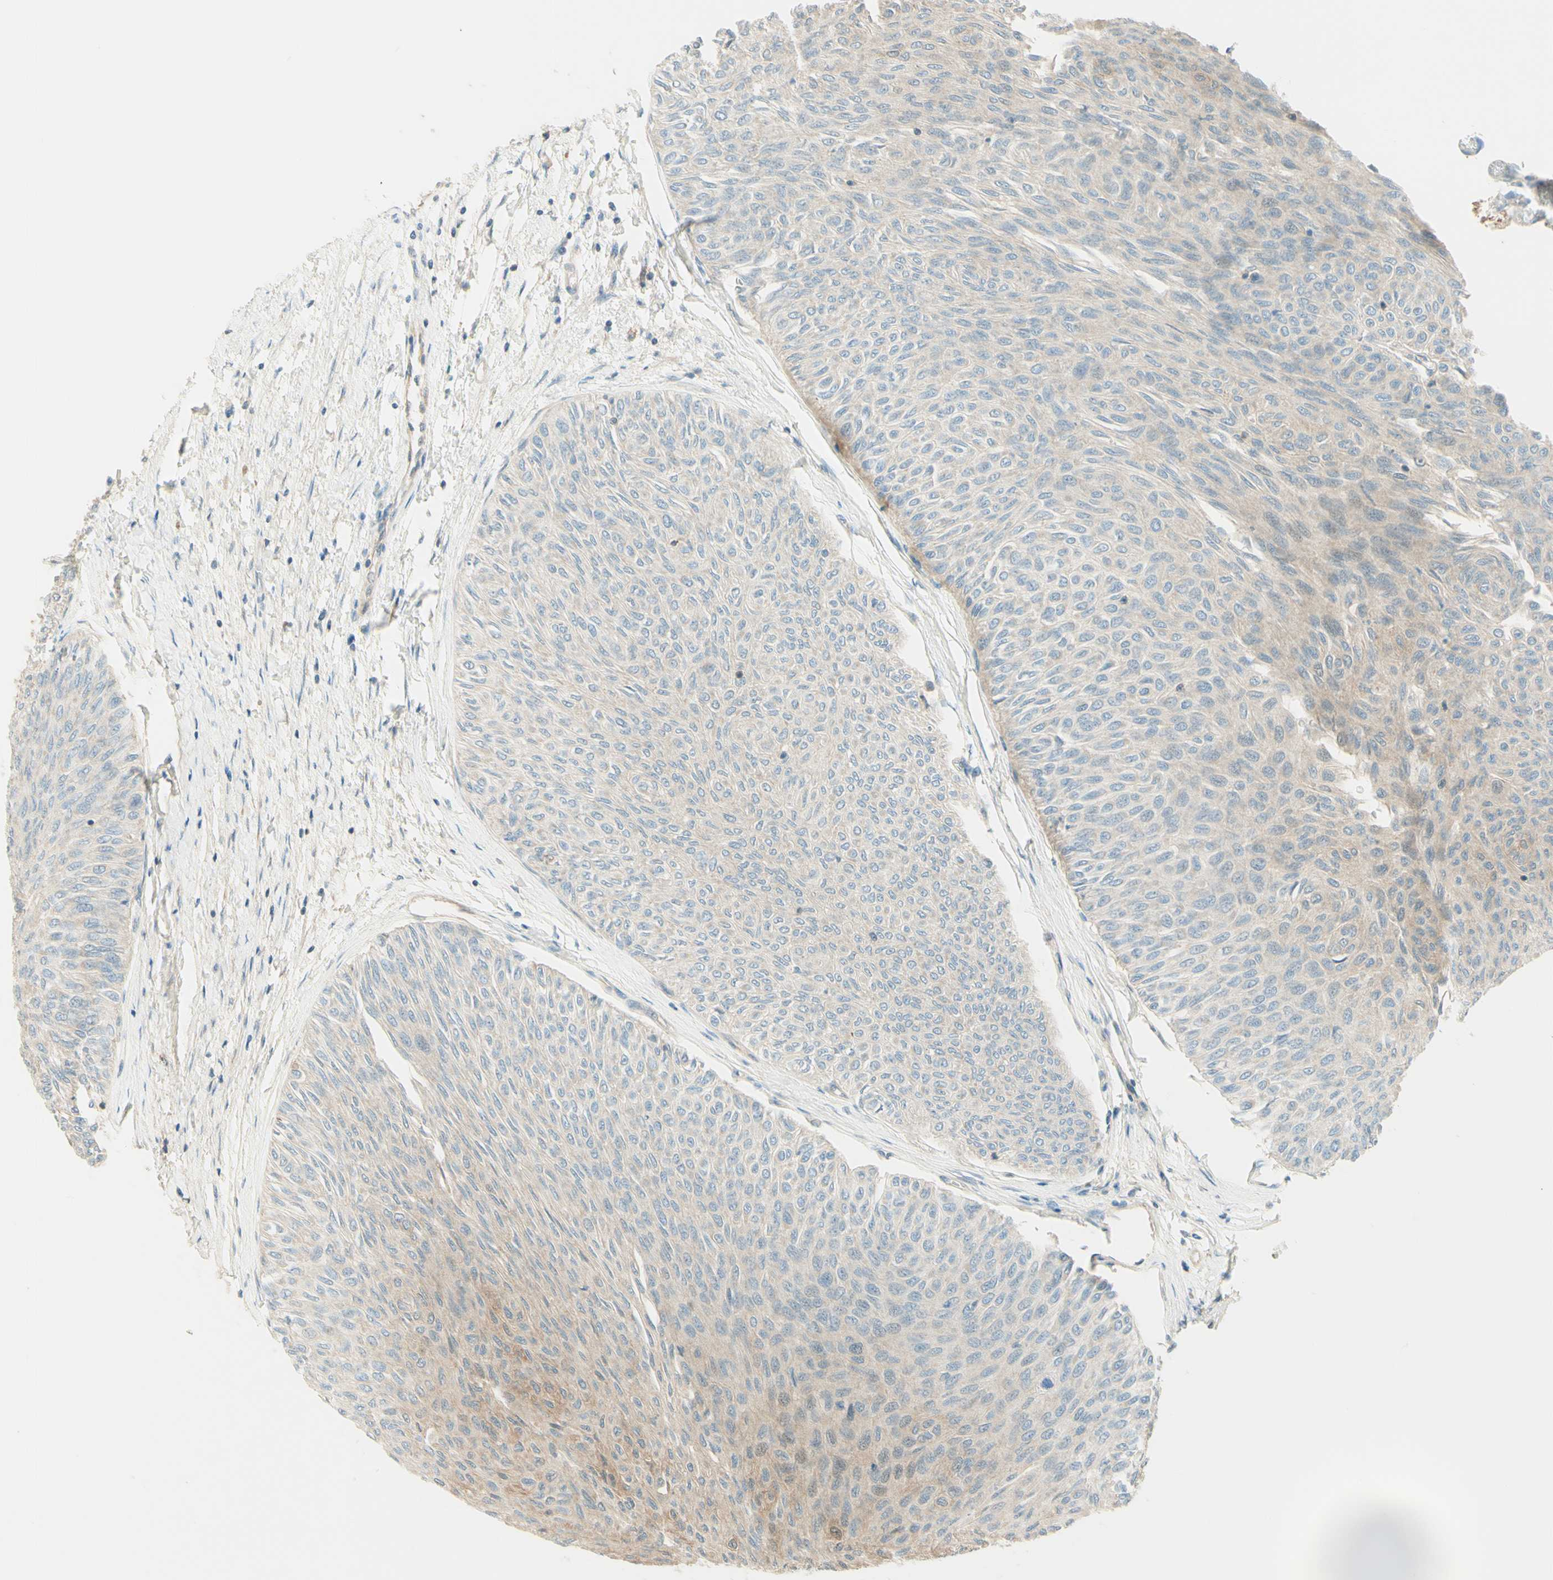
{"staining": {"intensity": "weak", "quantity": "25%-75%", "location": "cytoplasmic/membranous"}, "tissue": "urothelial cancer", "cell_type": "Tumor cells", "image_type": "cancer", "snomed": [{"axis": "morphology", "description": "Urothelial carcinoma, Low grade"}, {"axis": "topography", "description": "Urinary bladder"}], "caption": "Immunohistochemical staining of human urothelial cancer exhibits weak cytoplasmic/membranous protein positivity in about 25%-75% of tumor cells. (Stains: DAB (3,3'-diaminobenzidine) in brown, nuclei in blue, Microscopy: brightfield microscopy at high magnification).", "gene": "PROM1", "patient": {"sex": "male", "age": 78}}